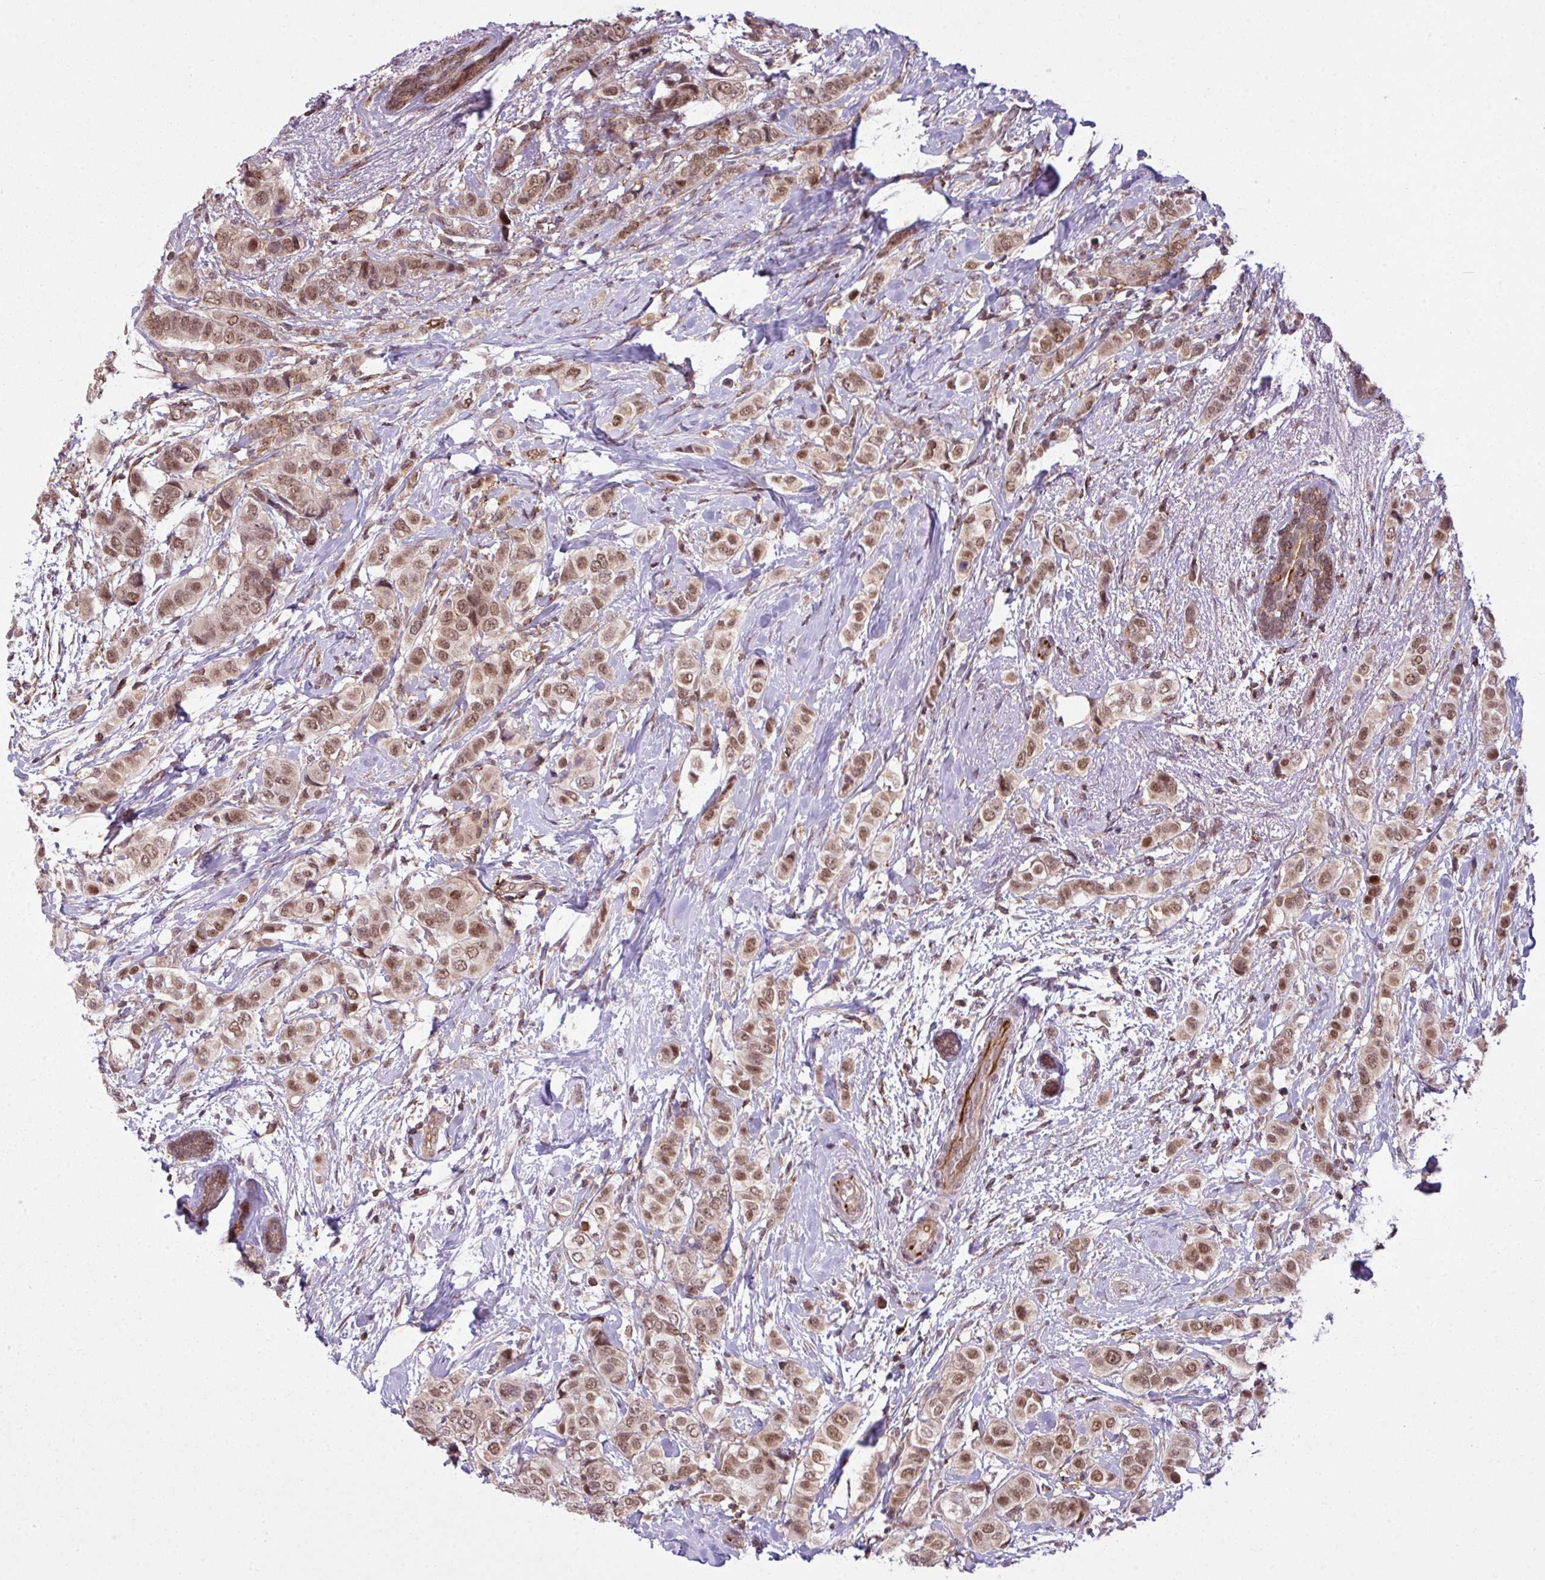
{"staining": {"intensity": "moderate", "quantity": ">75%", "location": "nuclear"}, "tissue": "breast cancer", "cell_type": "Tumor cells", "image_type": "cancer", "snomed": [{"axis": "morphology", "description": "Lobular carcinoma"}, {"axis": "topography", "description": "Breast"}], "caption": "An immunohistochemistry micrograph of tumor tissue is shown. Protein staining in brown labels moderate nuclear positivity in breast cancer (lobular carcinoma) within tumor cells.", "gene": "ZC2HC1C", "patient": {"sex": "female", "age": 51}}